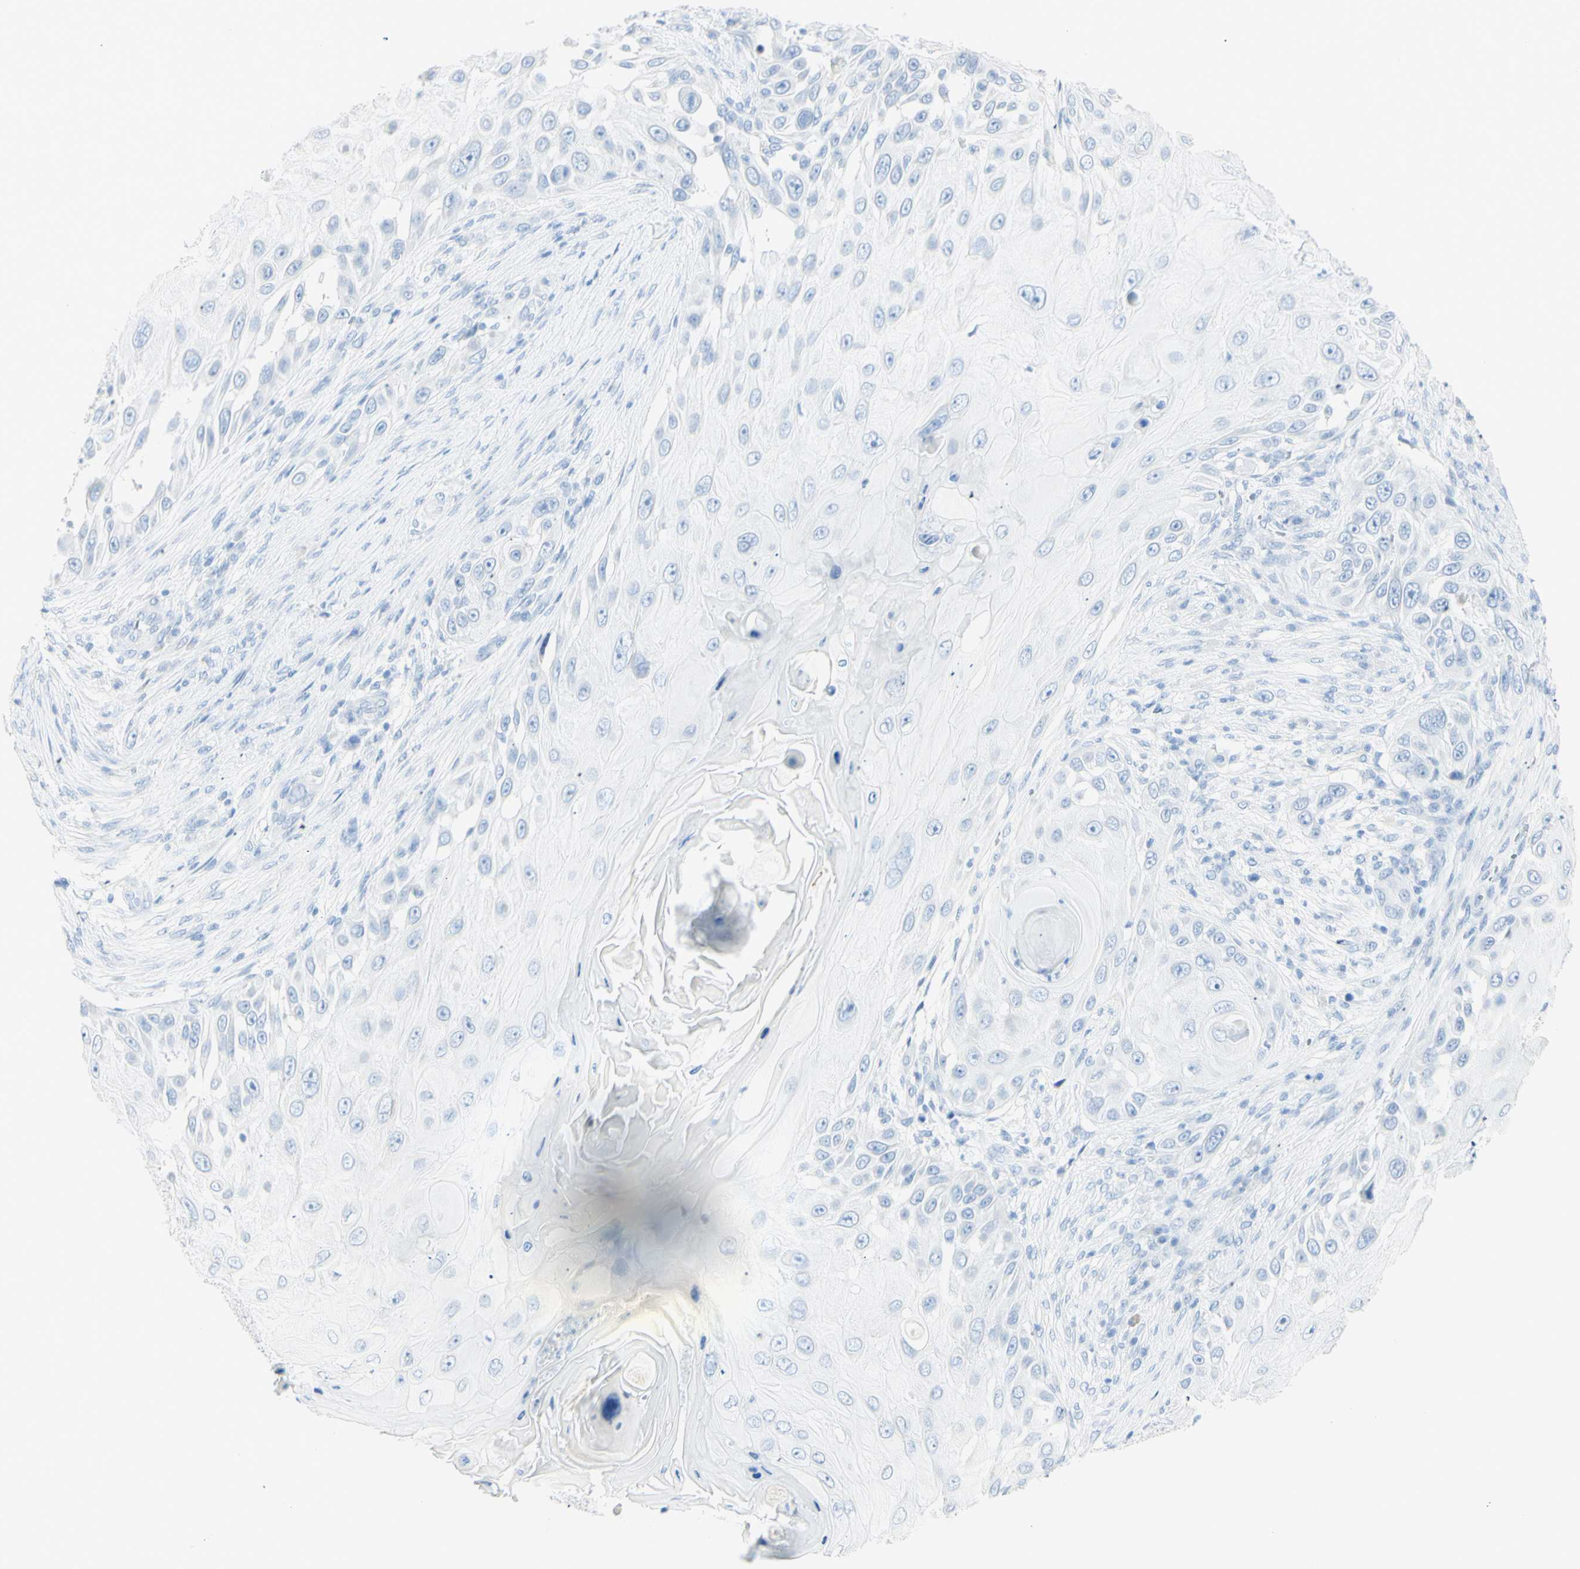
{"staining": {"intensity": "negative", "quantity": "none", "location": "none"}, "tissue": "skin cancer", "cell_type": "Tumor cells", "image_type": "cancer", "snomed": [{"axis": "morphology", "description": "Squamous cell carcinoma, NOS"}, {"axis": "topography", "description": "Skin"}], "caption": "The micrograph shows no significant staining in tumor cells of skin squamous cell carcinoma.", "gene": "LETM1", "patient": {"sex": "female", "age": 44}}